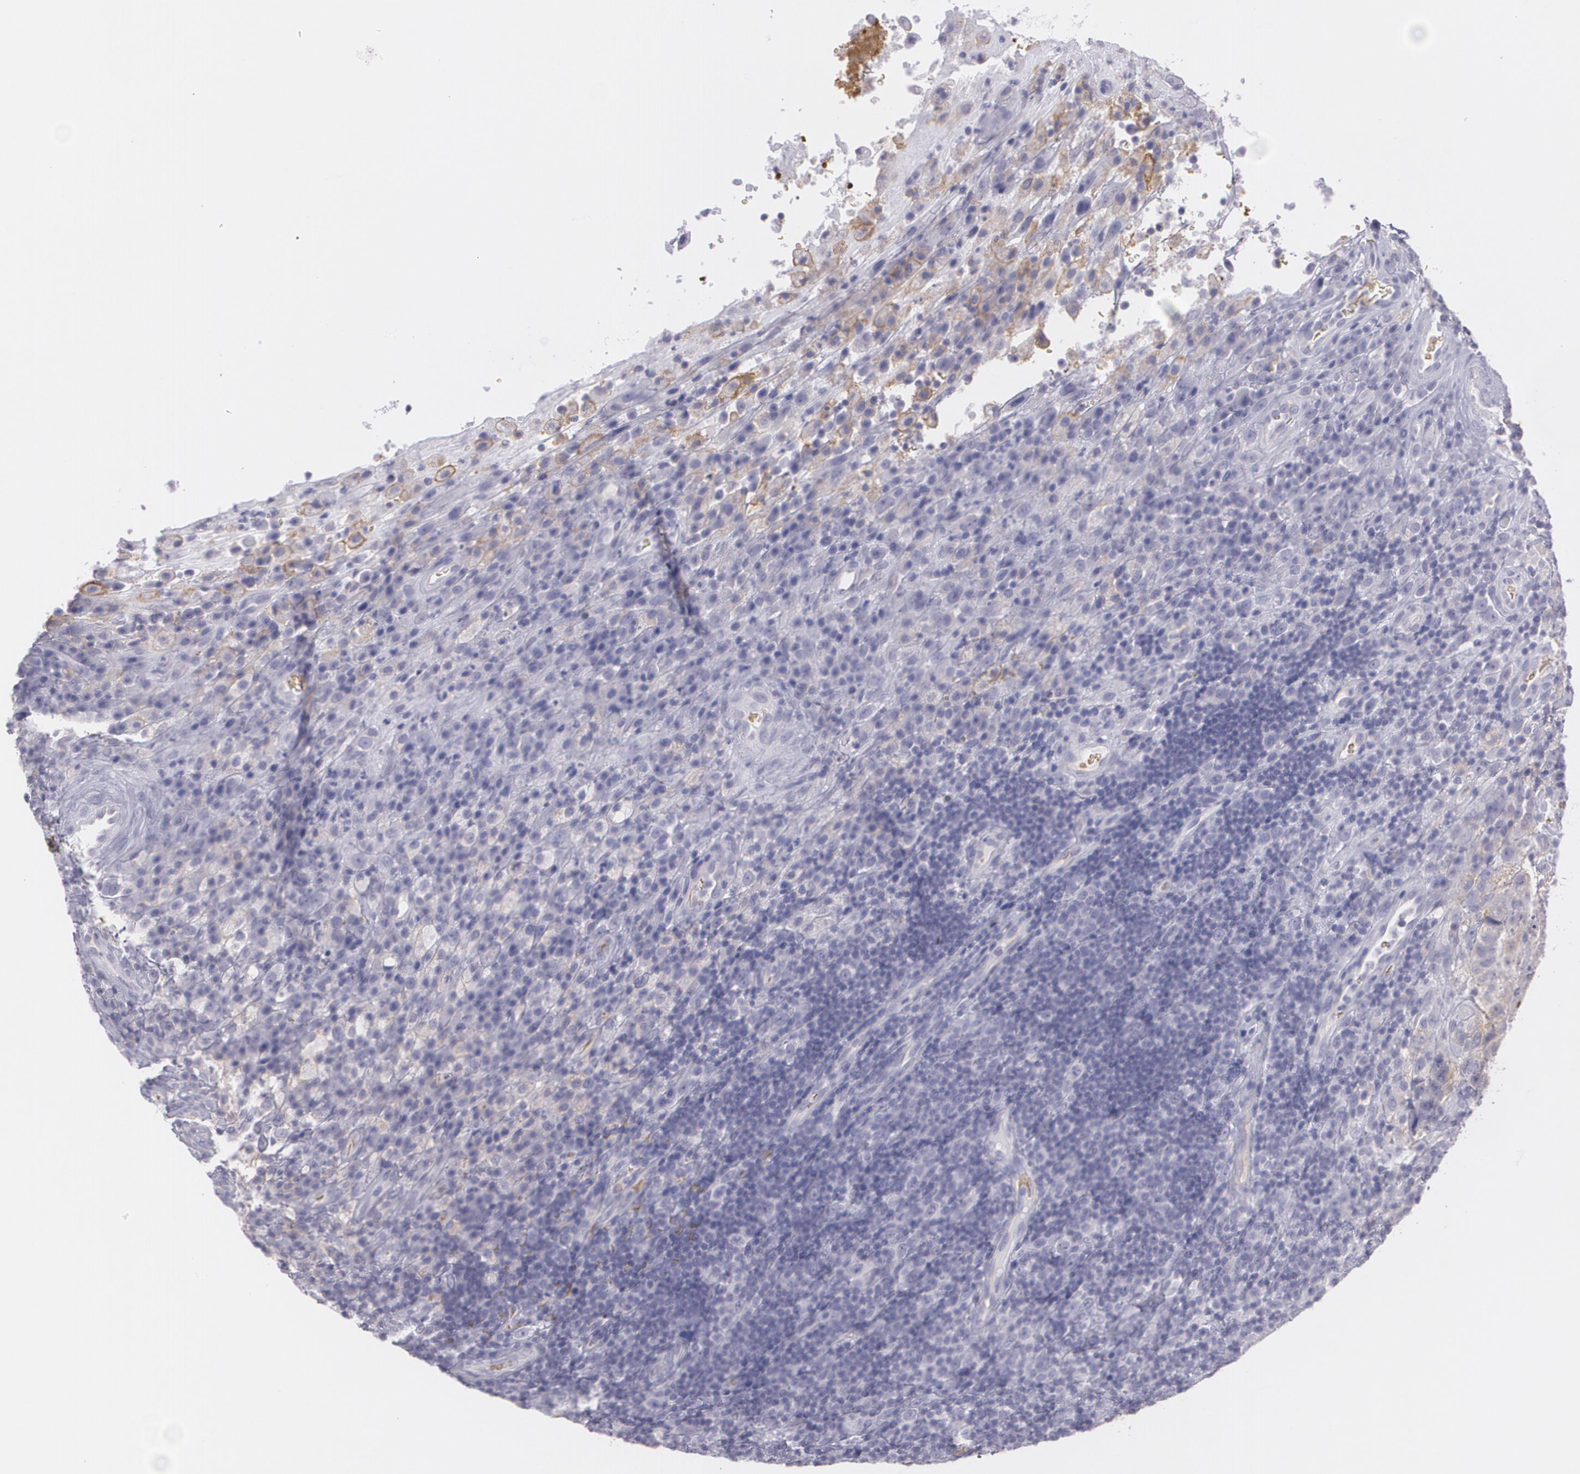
{"staining": {"intensity": "weak", "quantity": "25%-75%", "location": "cytoplasmic/membranous"}, "tissue": "testis cancer", "cell_type": "Tumor cells", "image_type": "cancer", "snomed": [{"axis": "morphology", "description": "Necrosis, NOS"}, {"axis": "morphology", "description": "Carcinoma, Embryonal, NOS"}, {"axis": "topography", "description": "Testis"}], "caption": "This image reveals IHC staining of human testis cancer, with low weak cytoplasmic/membranous expression in about 25%-75% of tumor cells.", "gene": "ACE", "patient": {"sex": "male", "age": 19}}